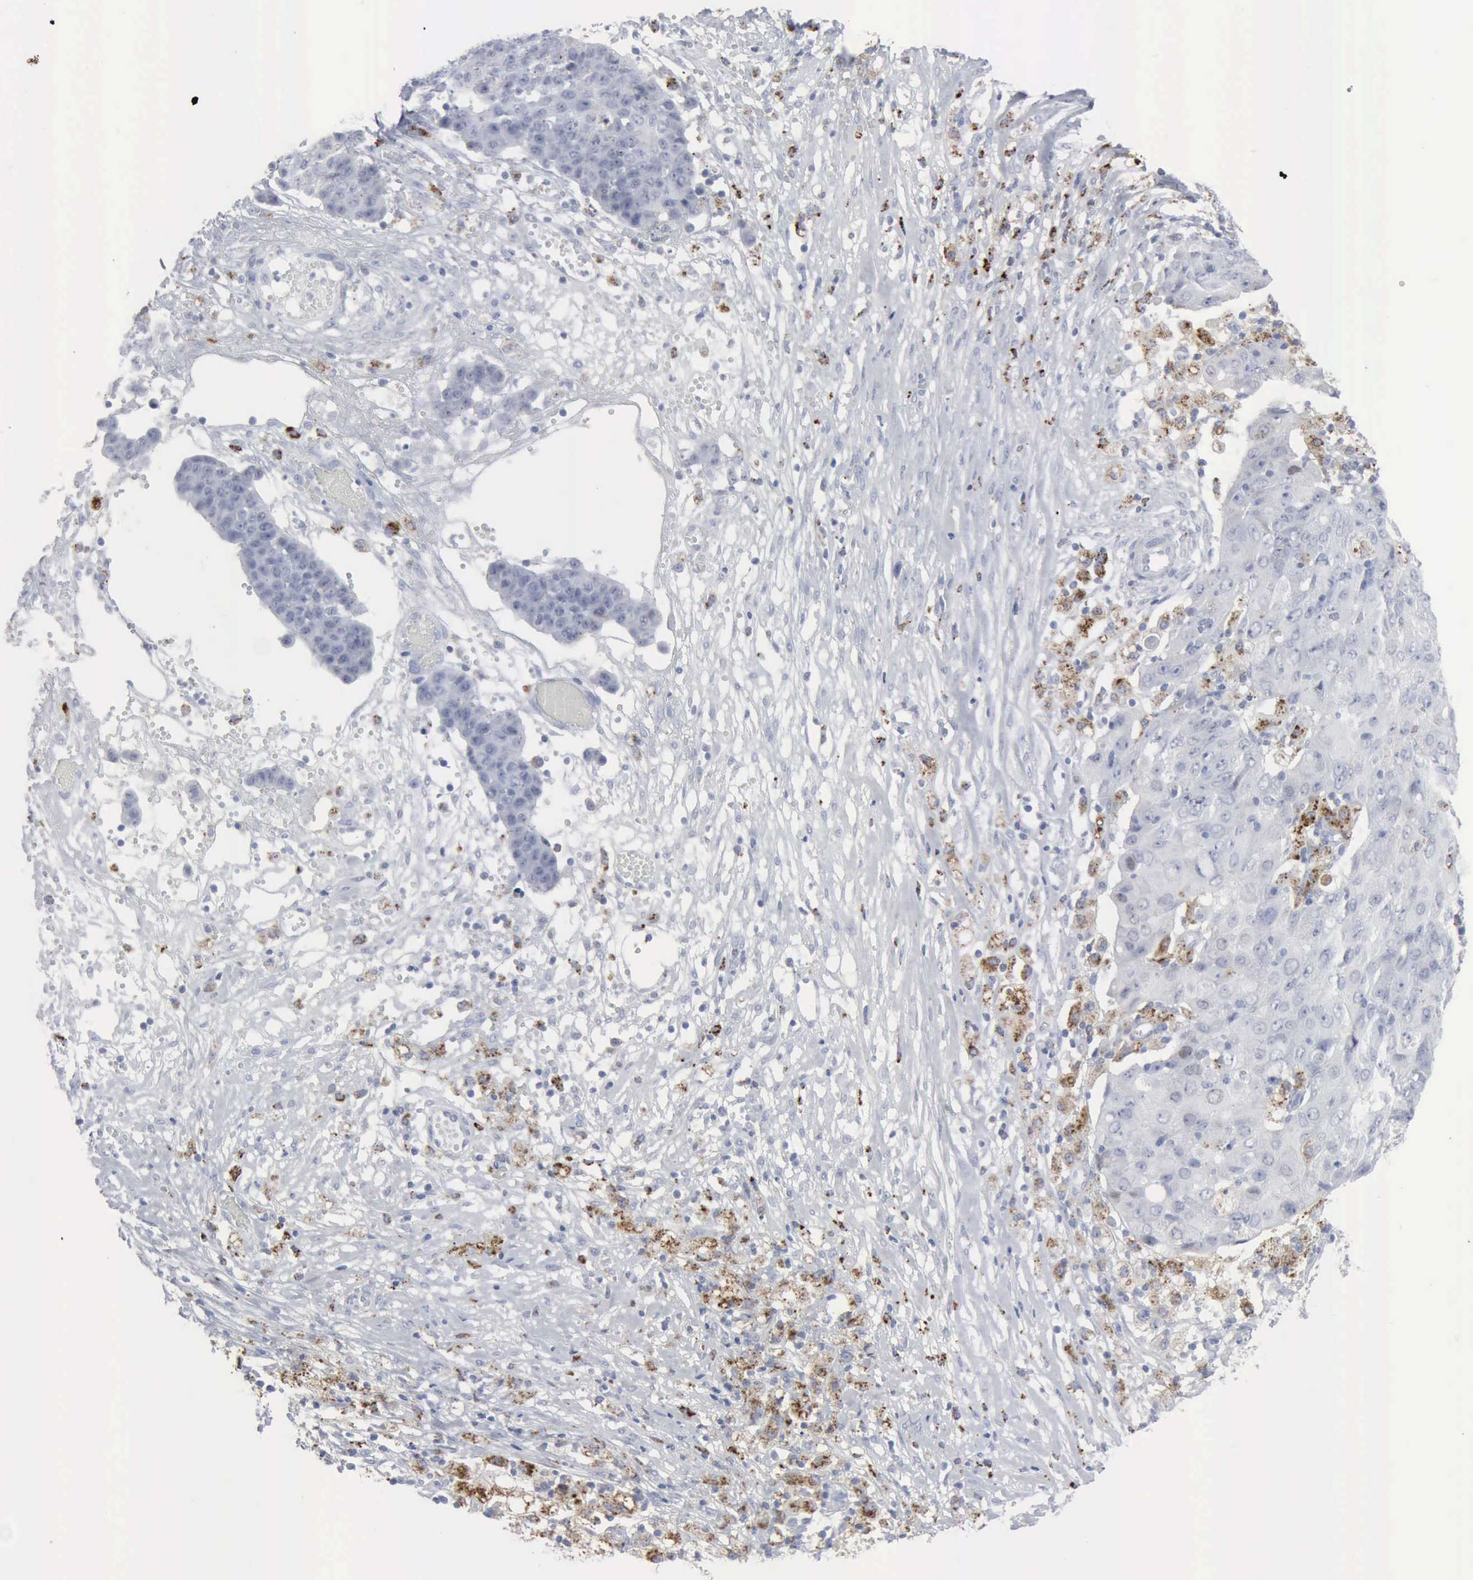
{"staining": {"intensity": "negative", "quantity": "none", "location": "none"}, "tissue": "ovarian cancer", "cell_type": "Tumor cells", "image_type": "cancer", "snomed": [{"axis": "morphology", "description": "Carcinoma, endometroid"}, {"axis": "topography", "description": "Ovary"}], "caption": "Ovarian endometroid carcinoma stained for a protein using IHC exhibits no staining tumor cells.", "gene": "GLA", "patient": {"sex": "female", "age": 42}}